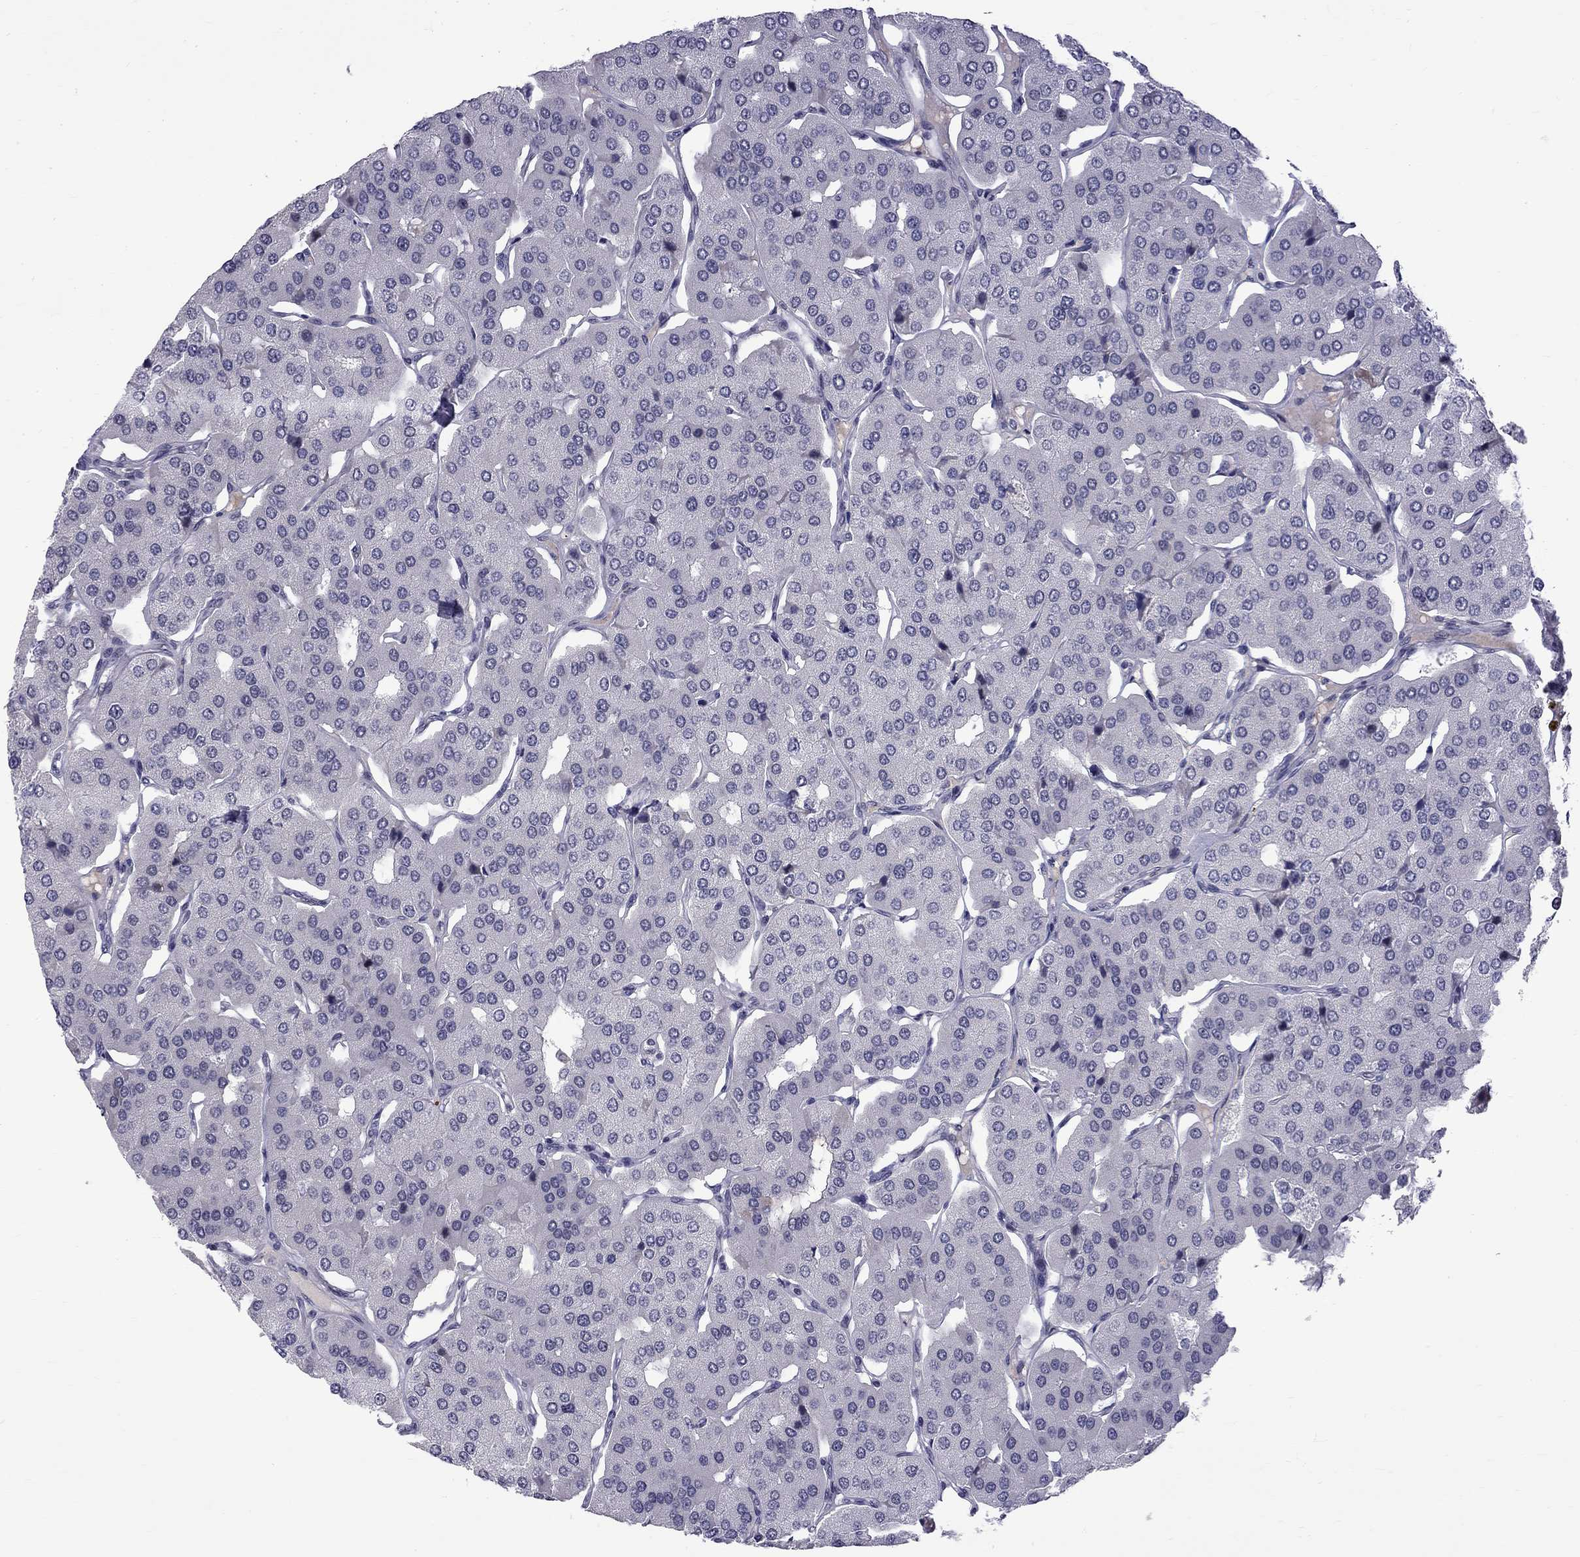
{"staining": {"intensity": "negative", "quantity": "none", "location": "none"}, "tissue": "parathyroid gland", "cell_type": "Glandular cells", "image_type": "normal", "snomed": [{"axis": "morphology", "description": "Normal tissue, NOS"}, {"axis": "morphology", "description": "Adenoma, NOS"}, {"axis": "topography", "description": "Parathyroid gland"}], "caption": "The photomicrograph demonstrates no staining of glandular cells in normal parathyroid gland.", "gene": "RTL9", "patient": {"sex": "female", "age": 86}}